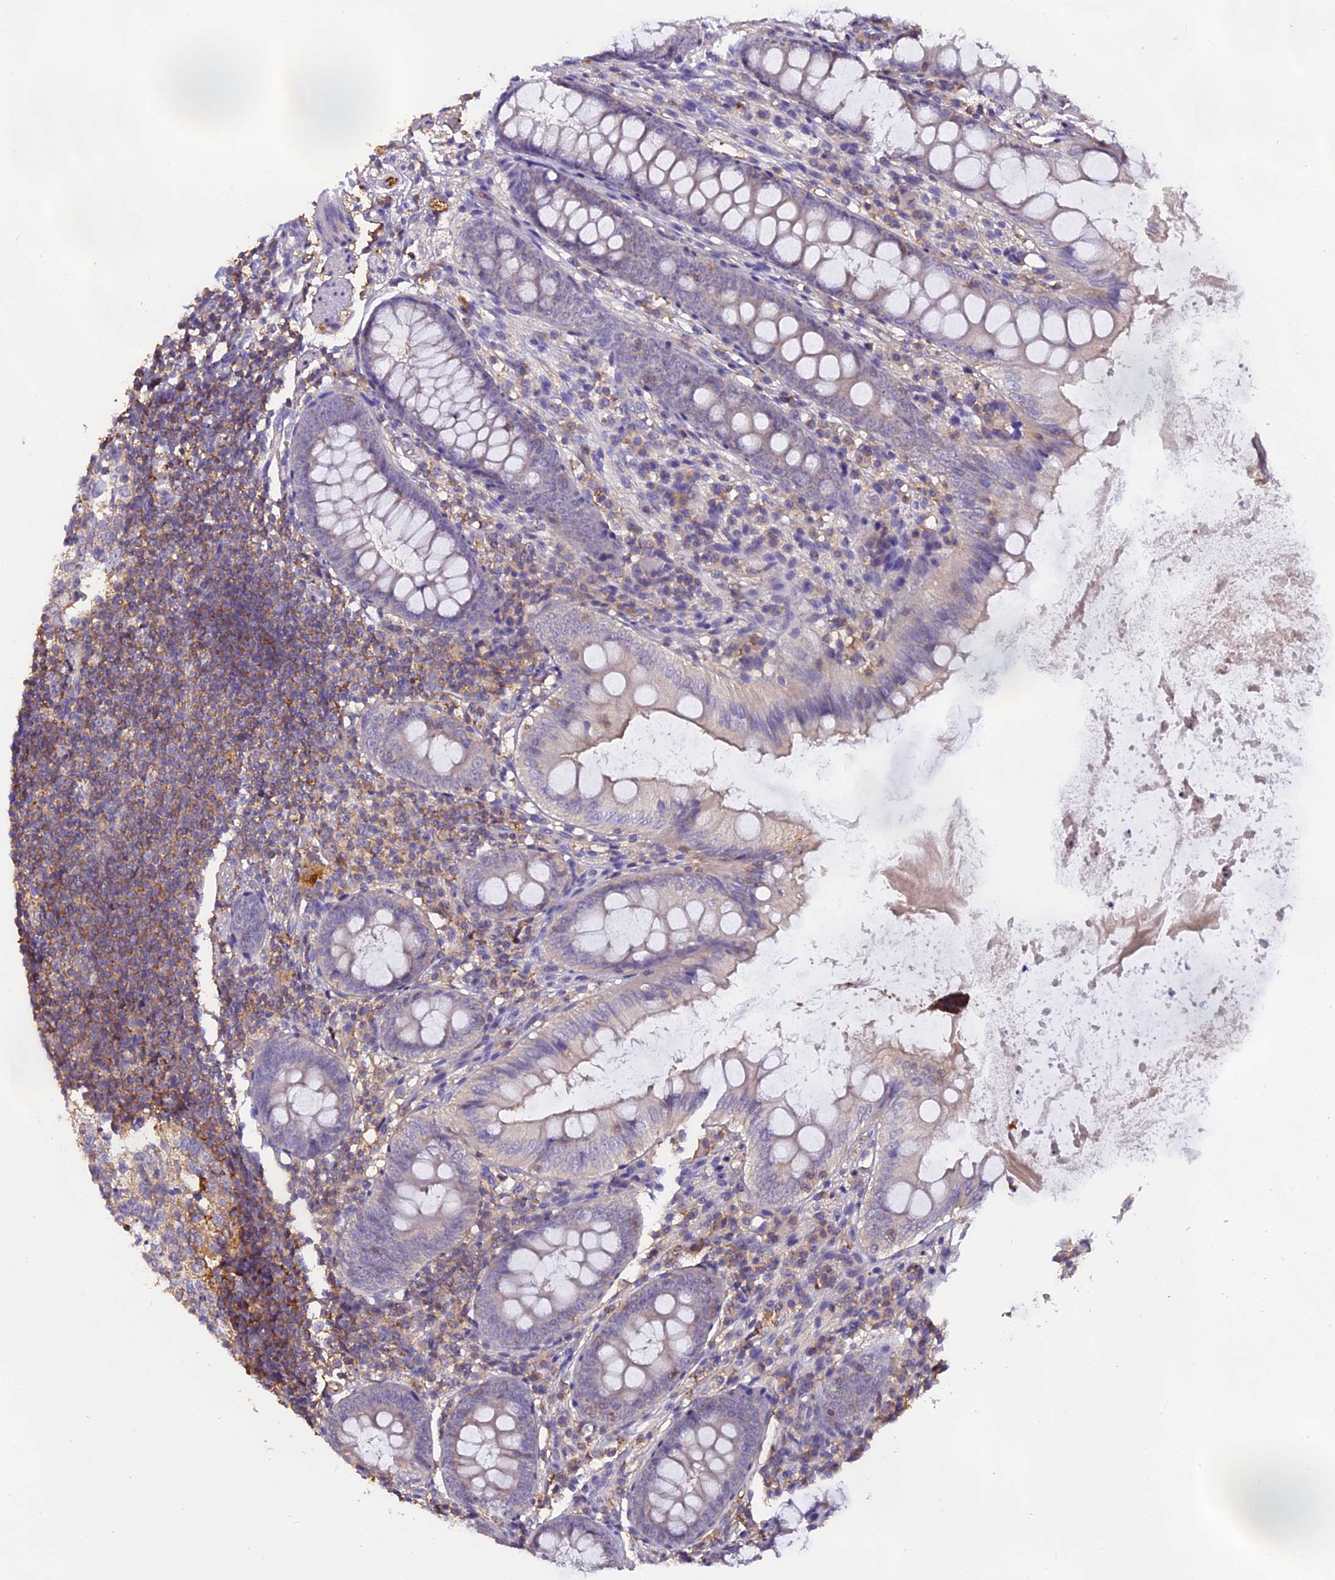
{"staining": {"intensity": "negative", "quantity": "none", "location": "none"}, "tissue": "appendix", "cell_type": "Glandular cells", "image_type": "normal", "snomed": [{"axis": "morphology", "description": "Normal tissue, NOS"}, {"axis": "topography", "description": "Appendix"}], "caption": "An immunohistochemistry micrograph of unremarkable appendix is shown. There is no staining in glandular cells of appendix. Nuclei are stained in blue.", "gene": "CFAP119", "patient": {"sex": "female", "age": 77}}